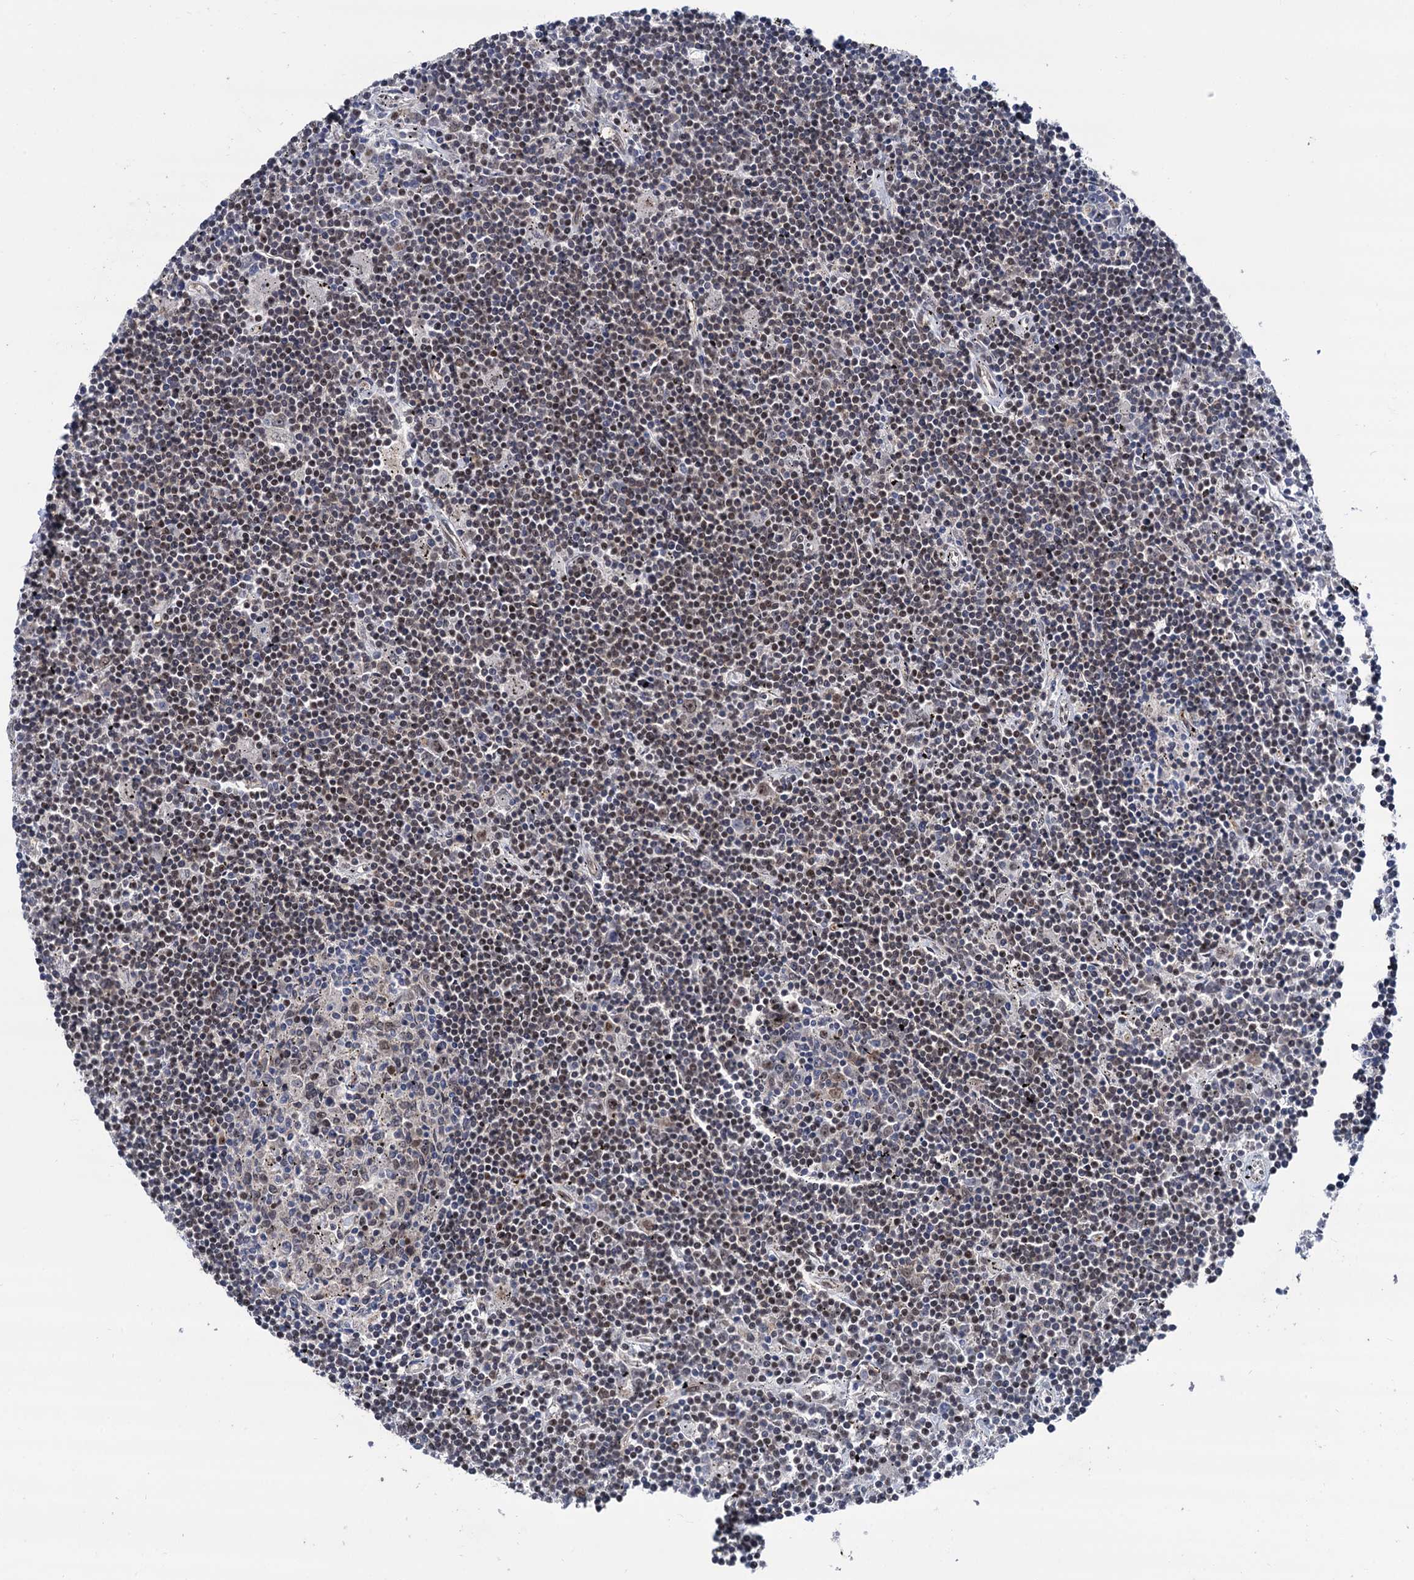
{"staining": {"intensity": "moderate", "quantity": "<25%", "location": "nuclear"}, "tissue": "lymphoma", "cell_type": "Tumor cells", "image_type": "cancer", "snomed": [{"axis": "morphology", "description": "Malignant lymphoma, non-Hodgkin's type, Low grade"}, {"axis": "topography", "description": "Spleen"}], "caption": "This micrograph displays IHC staining of human lymphoma, with low moderate nuclear expression in about <25% of tumor cells.", "gene": "GALNT11", "patient": {"sex": "male", "age": 76}}